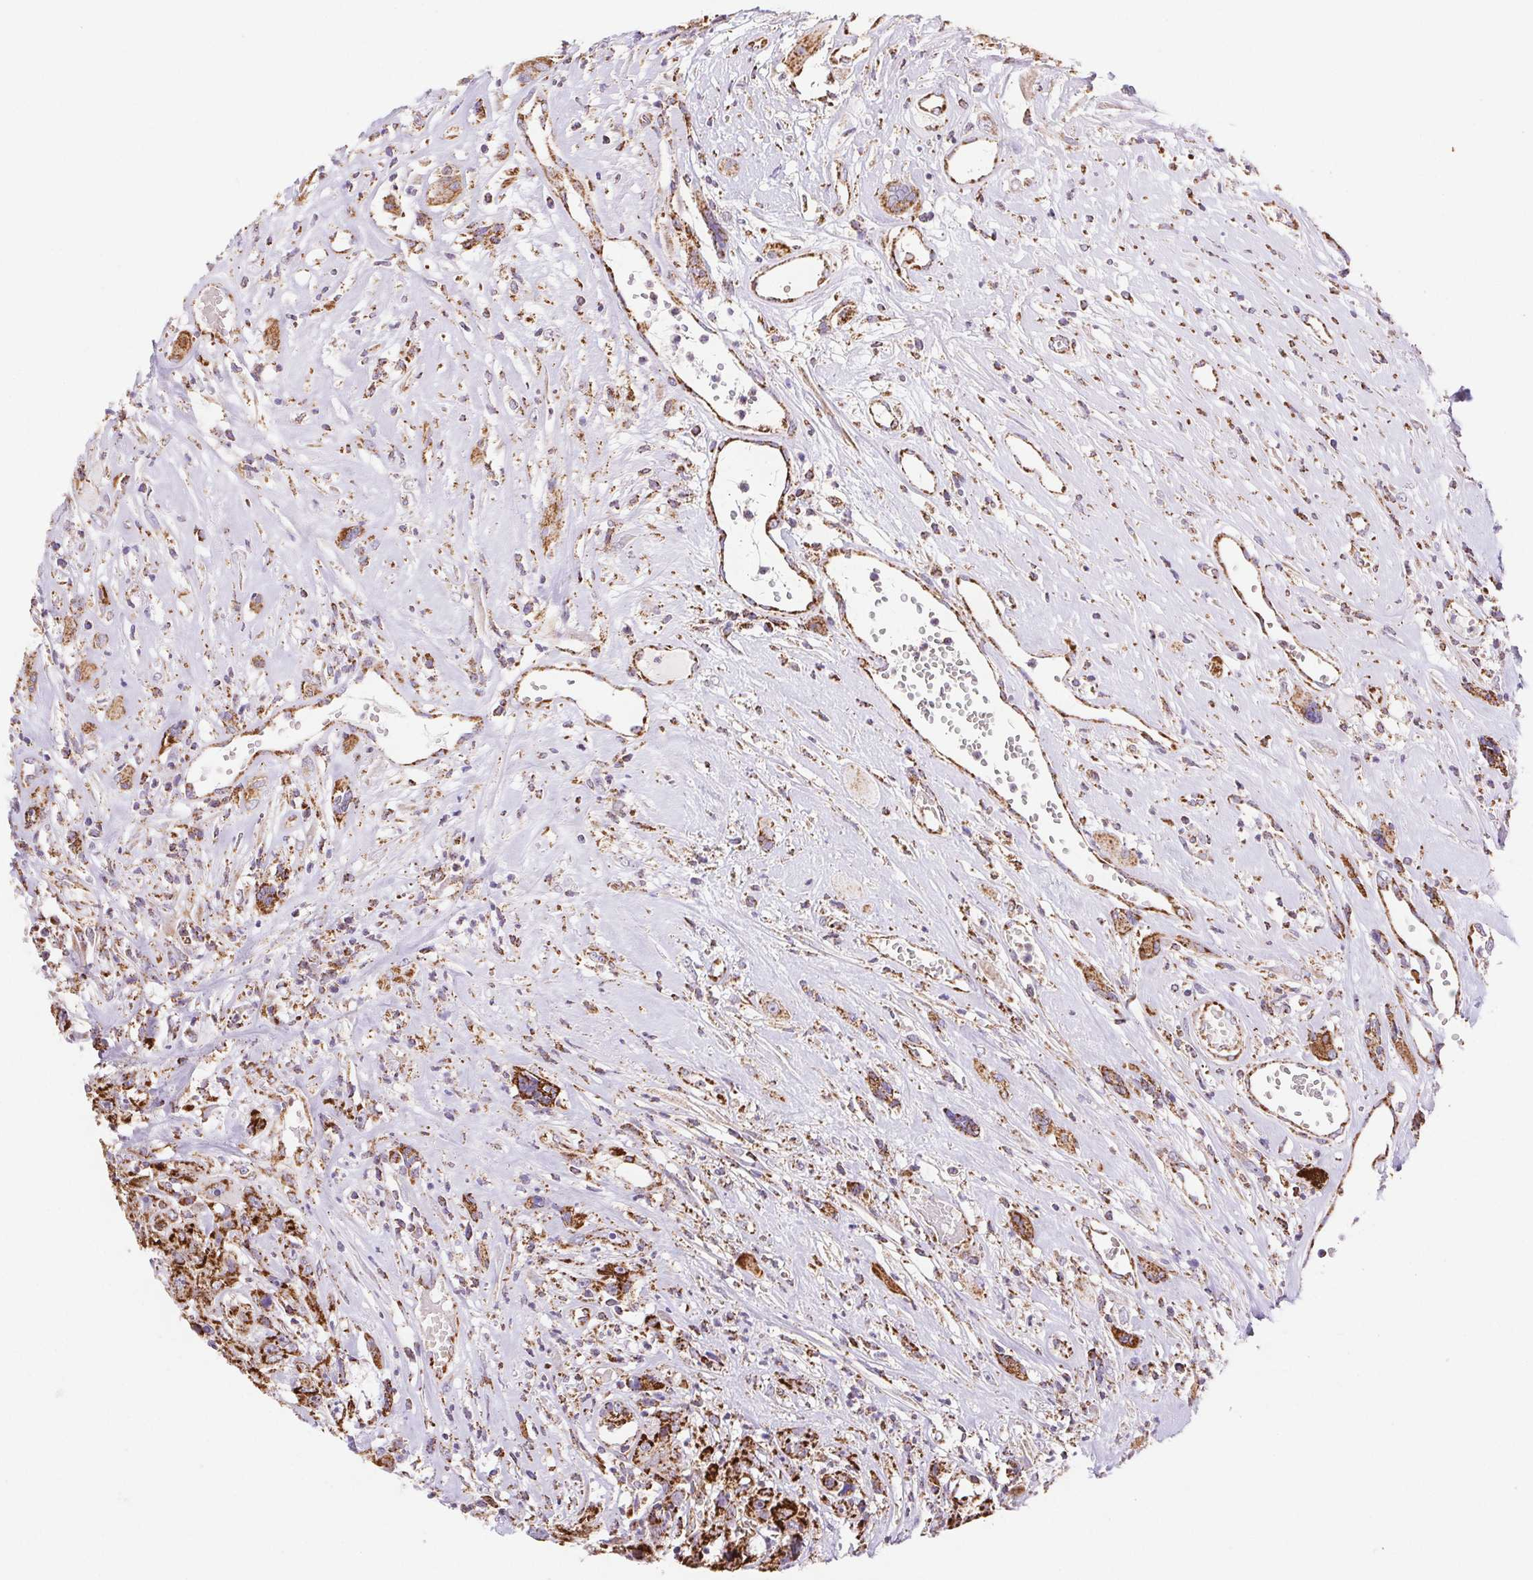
{"staining": {"intensity": "moderate", "quantity": ">75%", "location": "cytoplasmic/membranous"}, "tissue": "head and neck cancer", "cell_type": "Tumor cells", "image_type": "cancer", "snomed": [{"axis": "morphology", "description": "Squamous cell carcinoma, NOS"}, {"axis": "topography", "description": "Head-Neck"}], "caption": "A brown stain labels moderate cytoplasmic/membranous expression of a protein in human squamous cell carcinoma (head and neck) tumor cells.", "gene": "NIPSNAP2", "patient": {"sex": "male", "age": 57}}